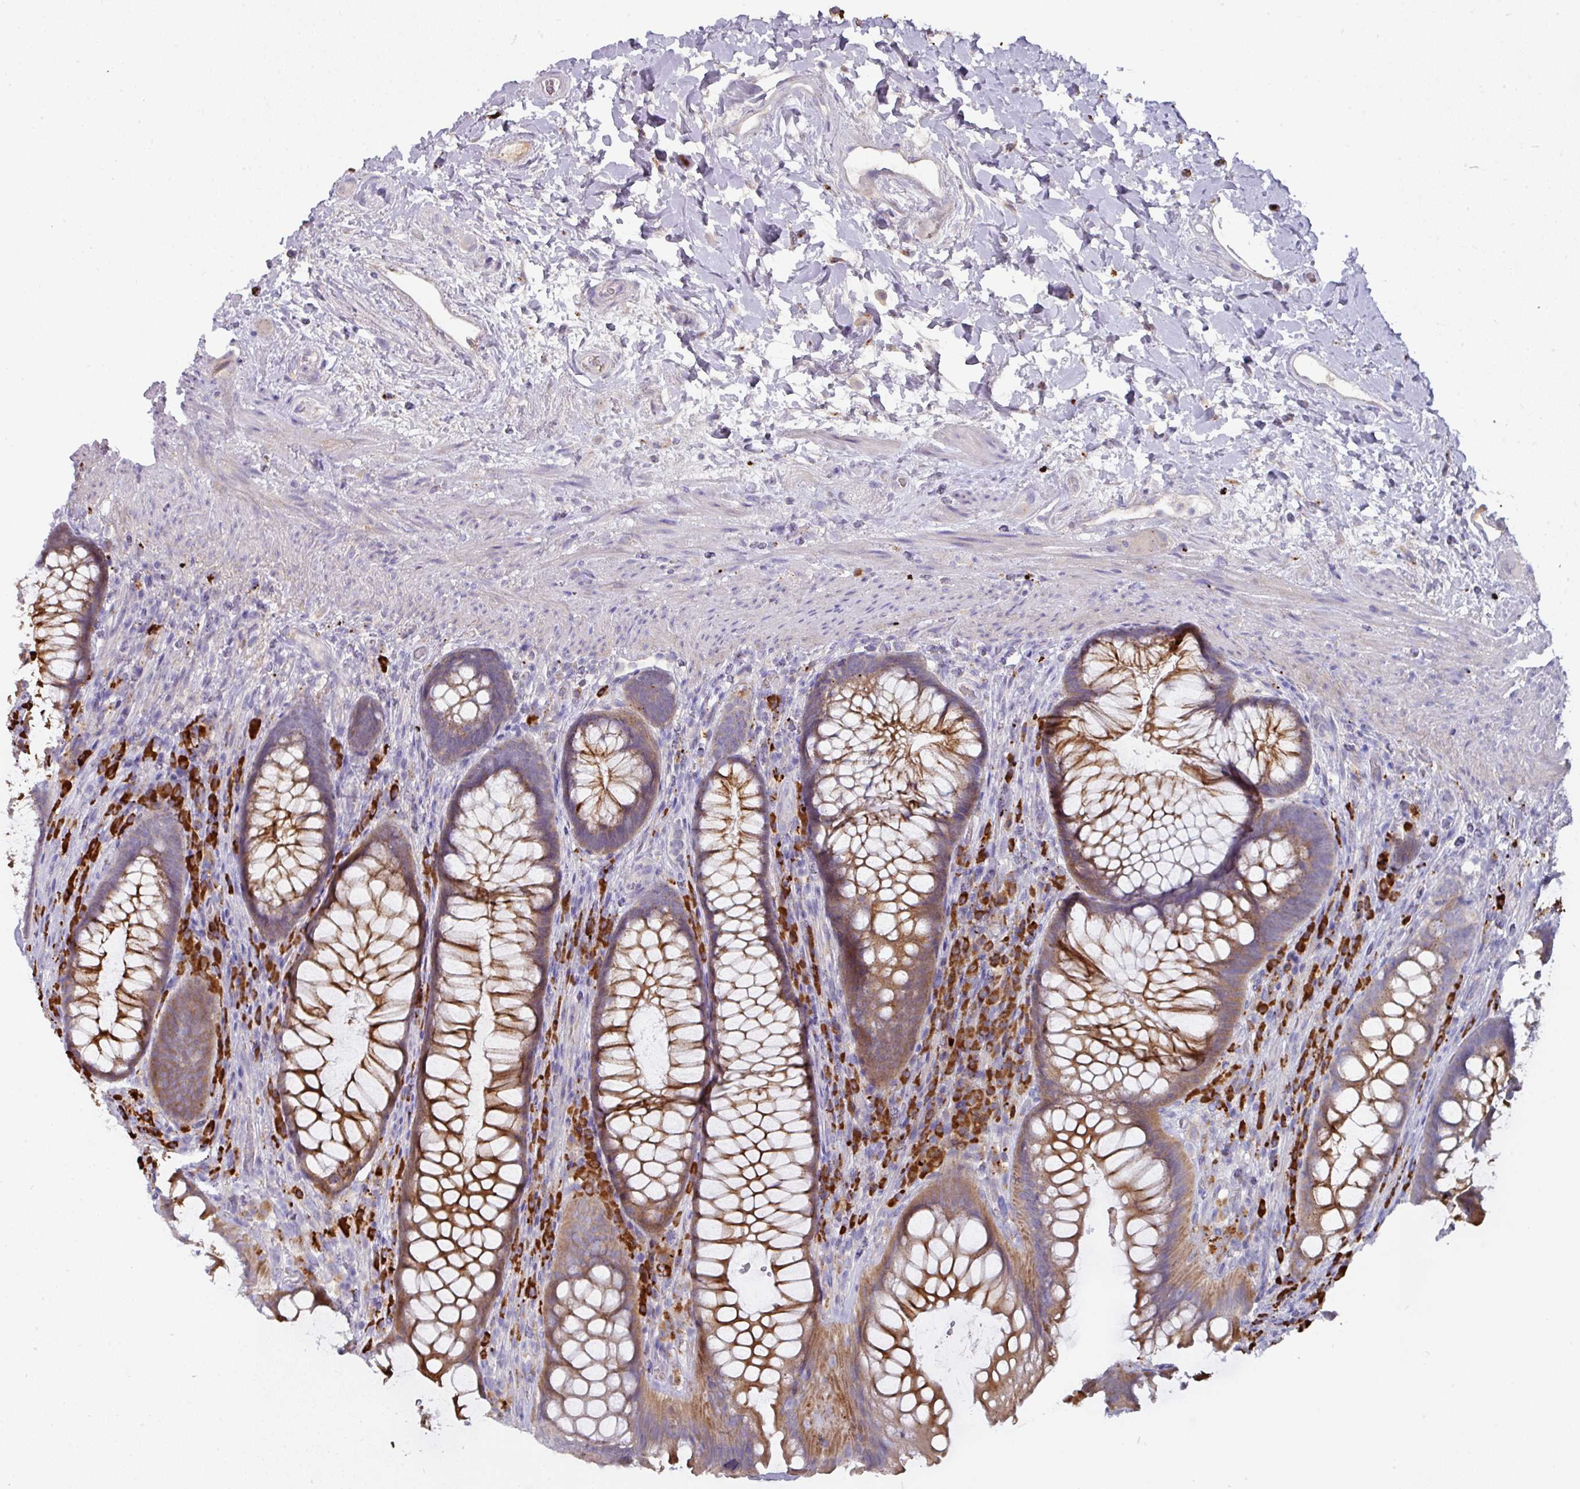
{"staining": {"intensity": "moderate", "quantity": ">75%", "location": "cytoplasmic/membranous"}, "tissue": "rectum", "cell_type": "Glandular cells", "image_type": "normal", "snomed": [{"axis": "morphology", "description": "Normal tissue, NOS"}, {"axis": "topography", "description": "Rectum"}], "caption": "Brown immunohistochemical staining in normal rectum exhibits moderate cytoplasmic/membranous positivity in about >75% of glandular cells. Using DAB (3,3'-diaminobenzidine) (brown) and hematoxylin (blue) stains, captured at high magnification using brightfield microscopy.", "gene": "IL4R", "patient": {"sex": "male", "age": 53}}